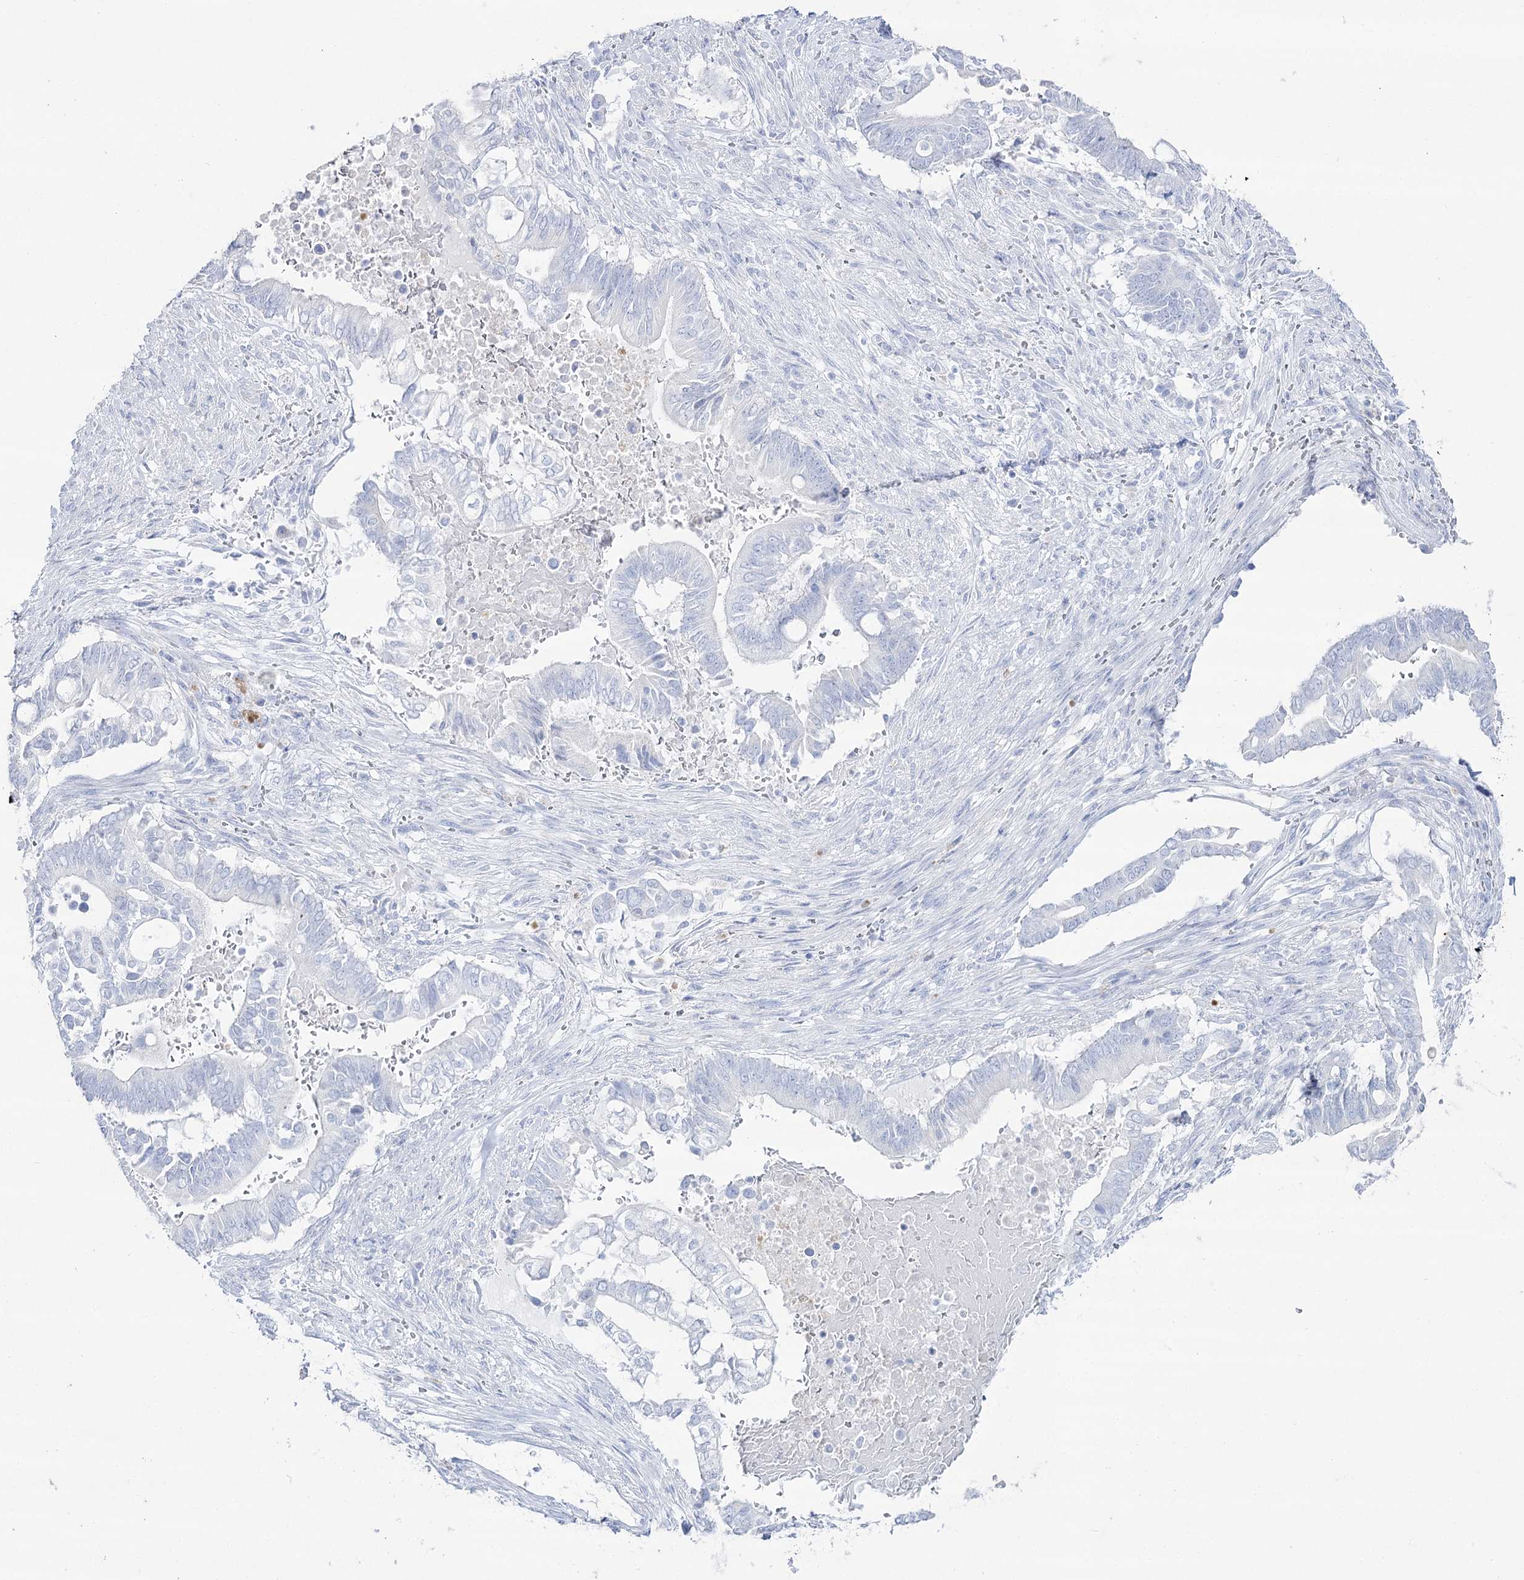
{"staining": {"intensity": "negative", "quantity": "none", "location": "none"}, "tissue": "pancreatic cancer", "cell_type": "Tumor cells", "image_type": "cancer", "snomed": [{"axis": "morphology", "description": "Adenocarcinoma, NOS"}, {"axis": "topography", "description": "Pancreas"}], "caption": "A high-resolution histopathology image shows immunohistochemistry (IHC) staining of adenocarcinoma (pancreatic), which exhibits no significant positivity in tumor cells. (DAB (3,3'-diaminobenzidine) immunohistochemistry (IHC), high magnification).", "gene": "SLC3A1", "patient": {"sex": "male", "age": 68}}